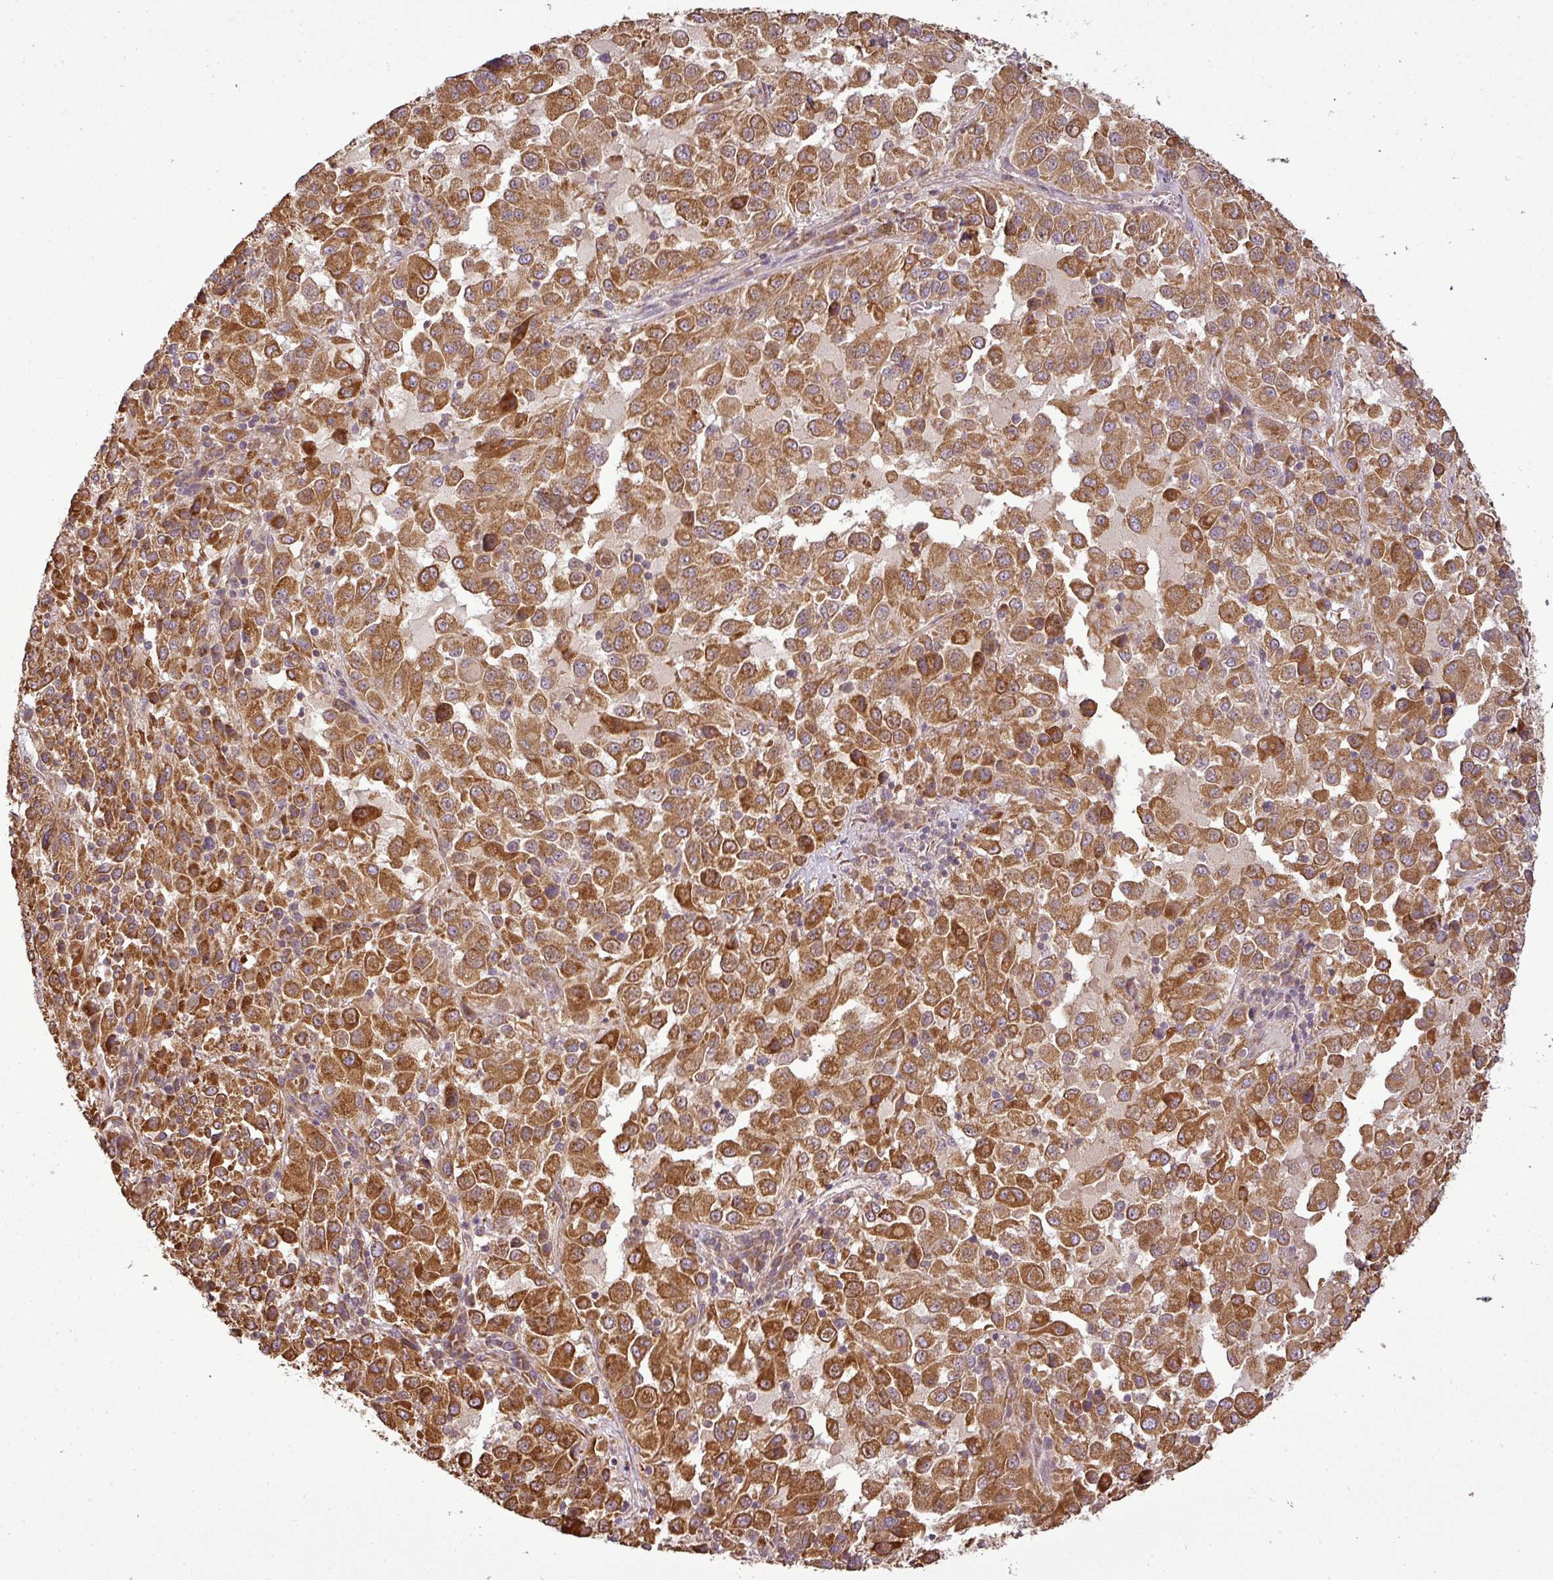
{"staining": {"intensity": "strong", "quantity": ">75%", "location": "cytoplasmic/membranous,nuclear"}, "tissue": "melanoma", "cell_type": "Tumor cells", "image_type": "cancer", "snomed": [{"axis": "morphology", "description": "Malignant melanoma, Metastatic site"}, {"axis": "topography", "description": "Lung"}], "caption": "Malignant melanoma (metastatic site) stained for a protein demonstrates strong cytoplasmic/membranous and nuclear positivity in tumor cells. (DAB (3,3'-diaminobenzidine) IHC, brown staining for protein, blue staining for nuclei).", "gene": "FAIM", "patient": {"sex": "male", "age": 64}}